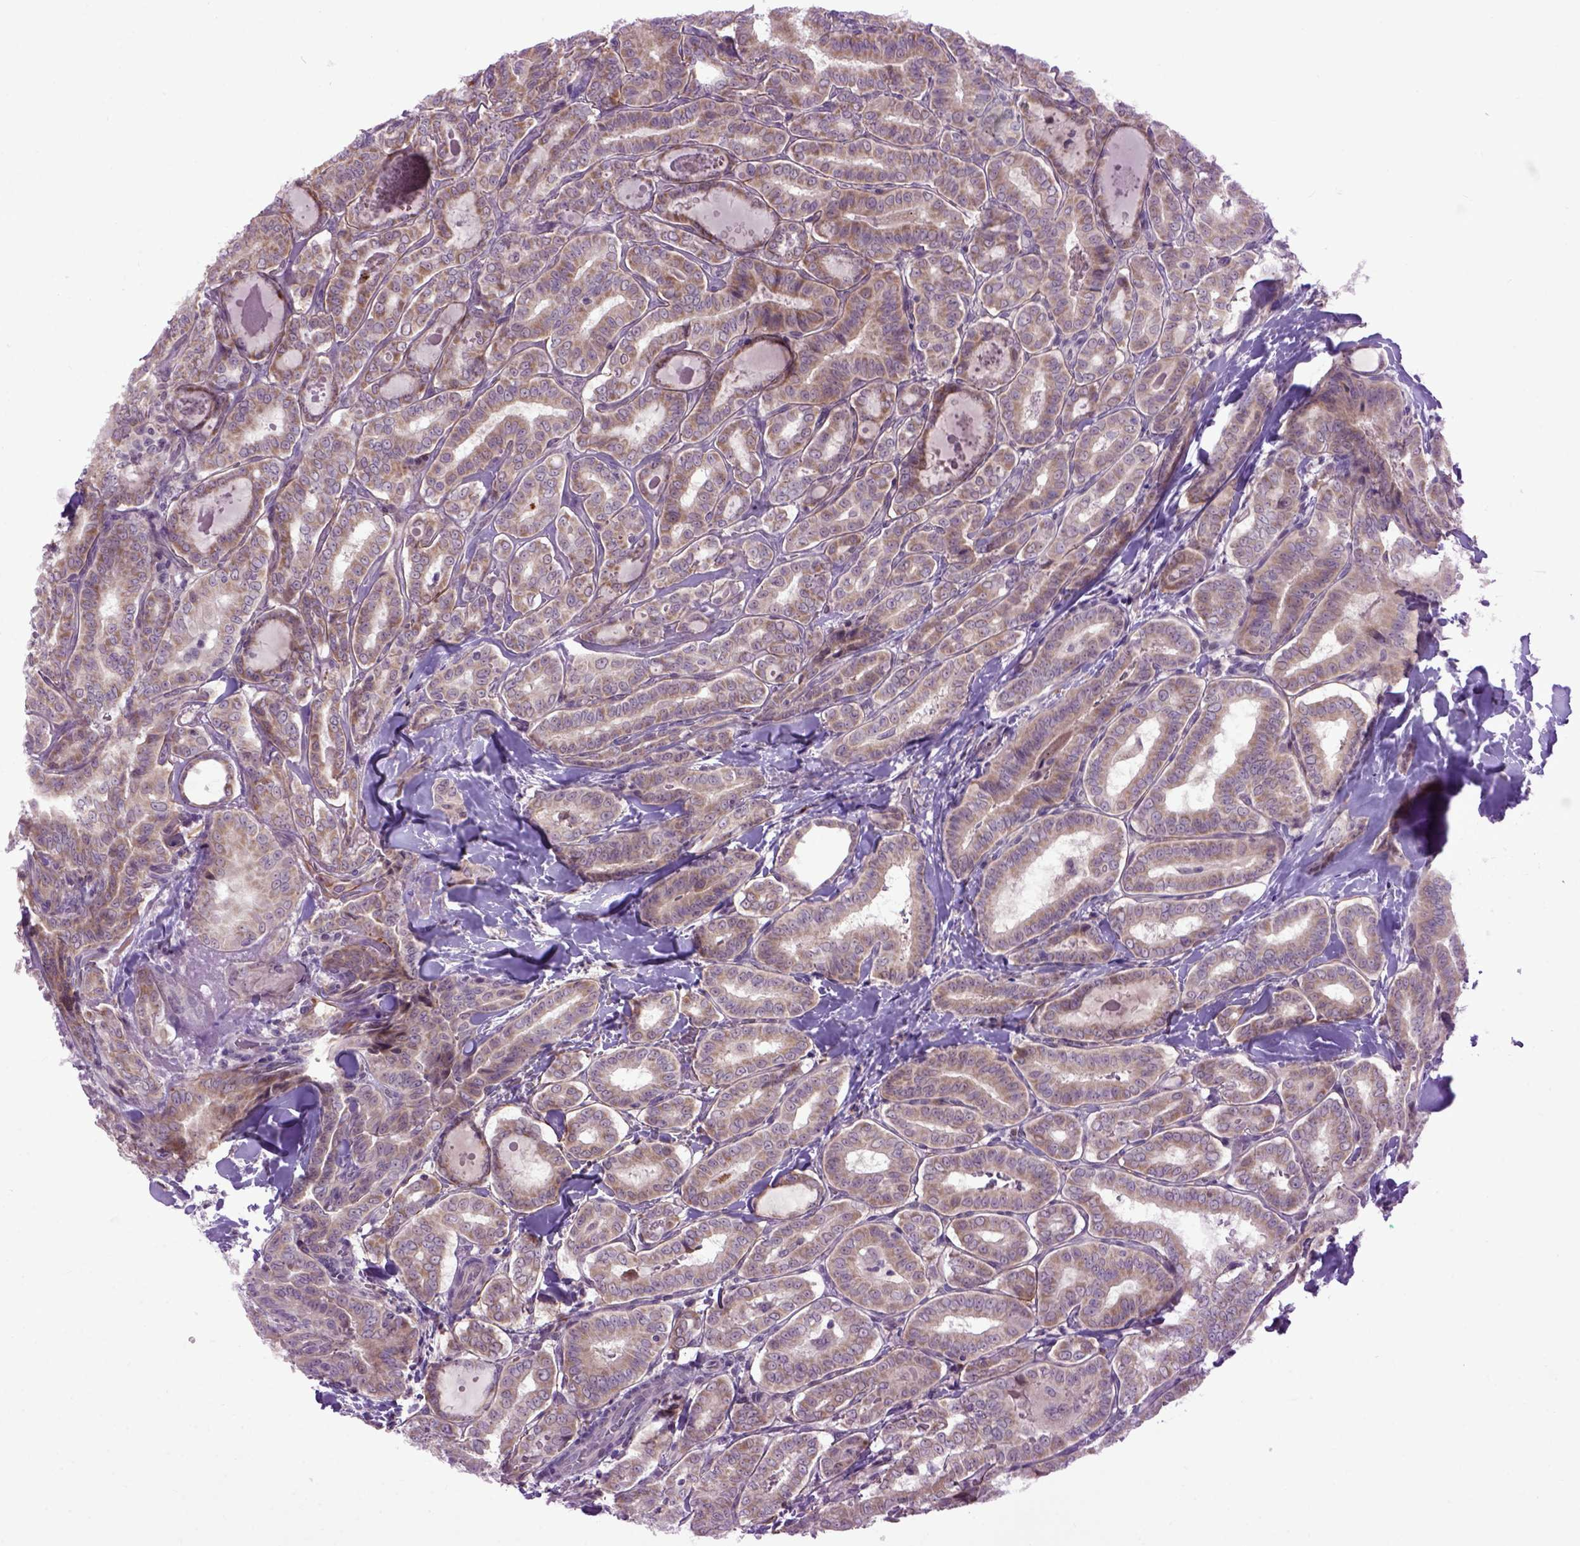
{"staining": {"intensity": "weak", "quantity": ">75%", "location": "cytoplasmic/membranous"}, "tissue": "thyroid cancer", "cell_type": "Tumor cells", "image_type": "cancer", "snomed": [{"axis": "morphology", "description": "Papillary adenocarcinoma, NOS"}, {"axis": "morphology", "description": "Papillary adenoma metastatic"}, {"axis": "topography", "description": "Thyroid gland"}], "caption": "Weak cytoplasmic/membranous protein expression is appreciated in about >75% of tumor cells in thyroid papillary adenocarcinoma. (Stains: DAB (3,3'-diaminobenzidine) in brown, nuclei in blue, Microscopy: brightfield microscopy at high magnification).", "gene": "EMILIN3", "patient": {"sex": "female", "age": 50}}